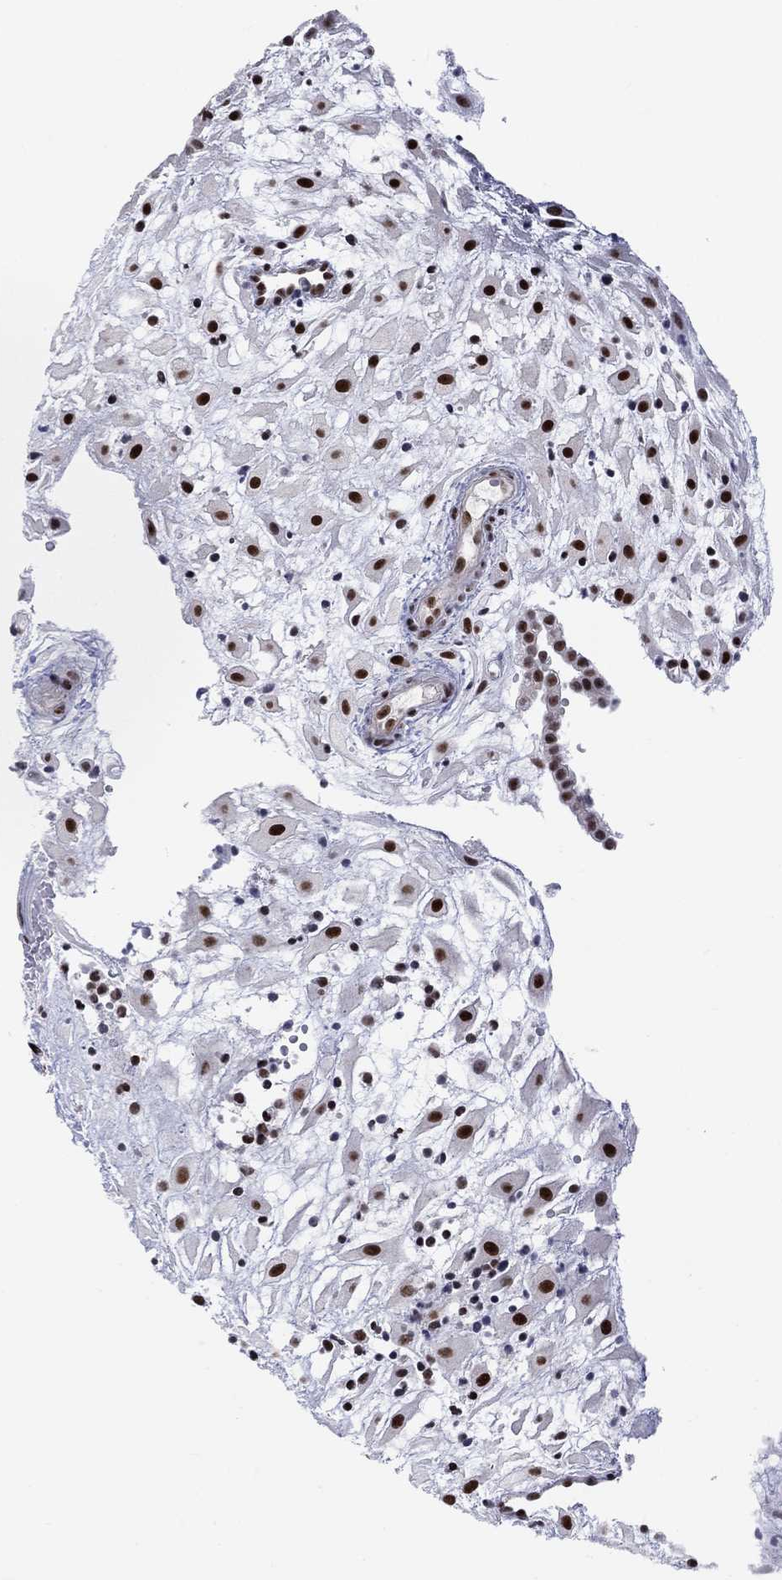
{"staining": {"intensity": "strong", "quantity": ">75%", "location": "nuclear"}, "tissue": "placenta", "cell_type": "Decidual cells", "image_type": "normal", "snomed": [{"axis": "morphology", "description": "Normal tissue, NOS"}, {"axis": "topography", "description": "Placenta"}], "caption": "Immunohistochemical staining of unremarkable human placenta demonstrates >75% levels of strong nuclear protein expression in approximately >75% of decidual cells. (IHC, brightfield microscopy, high magnification).", "gene": "FYTTD1", "patient": {"sex": "female", "age": 24}}